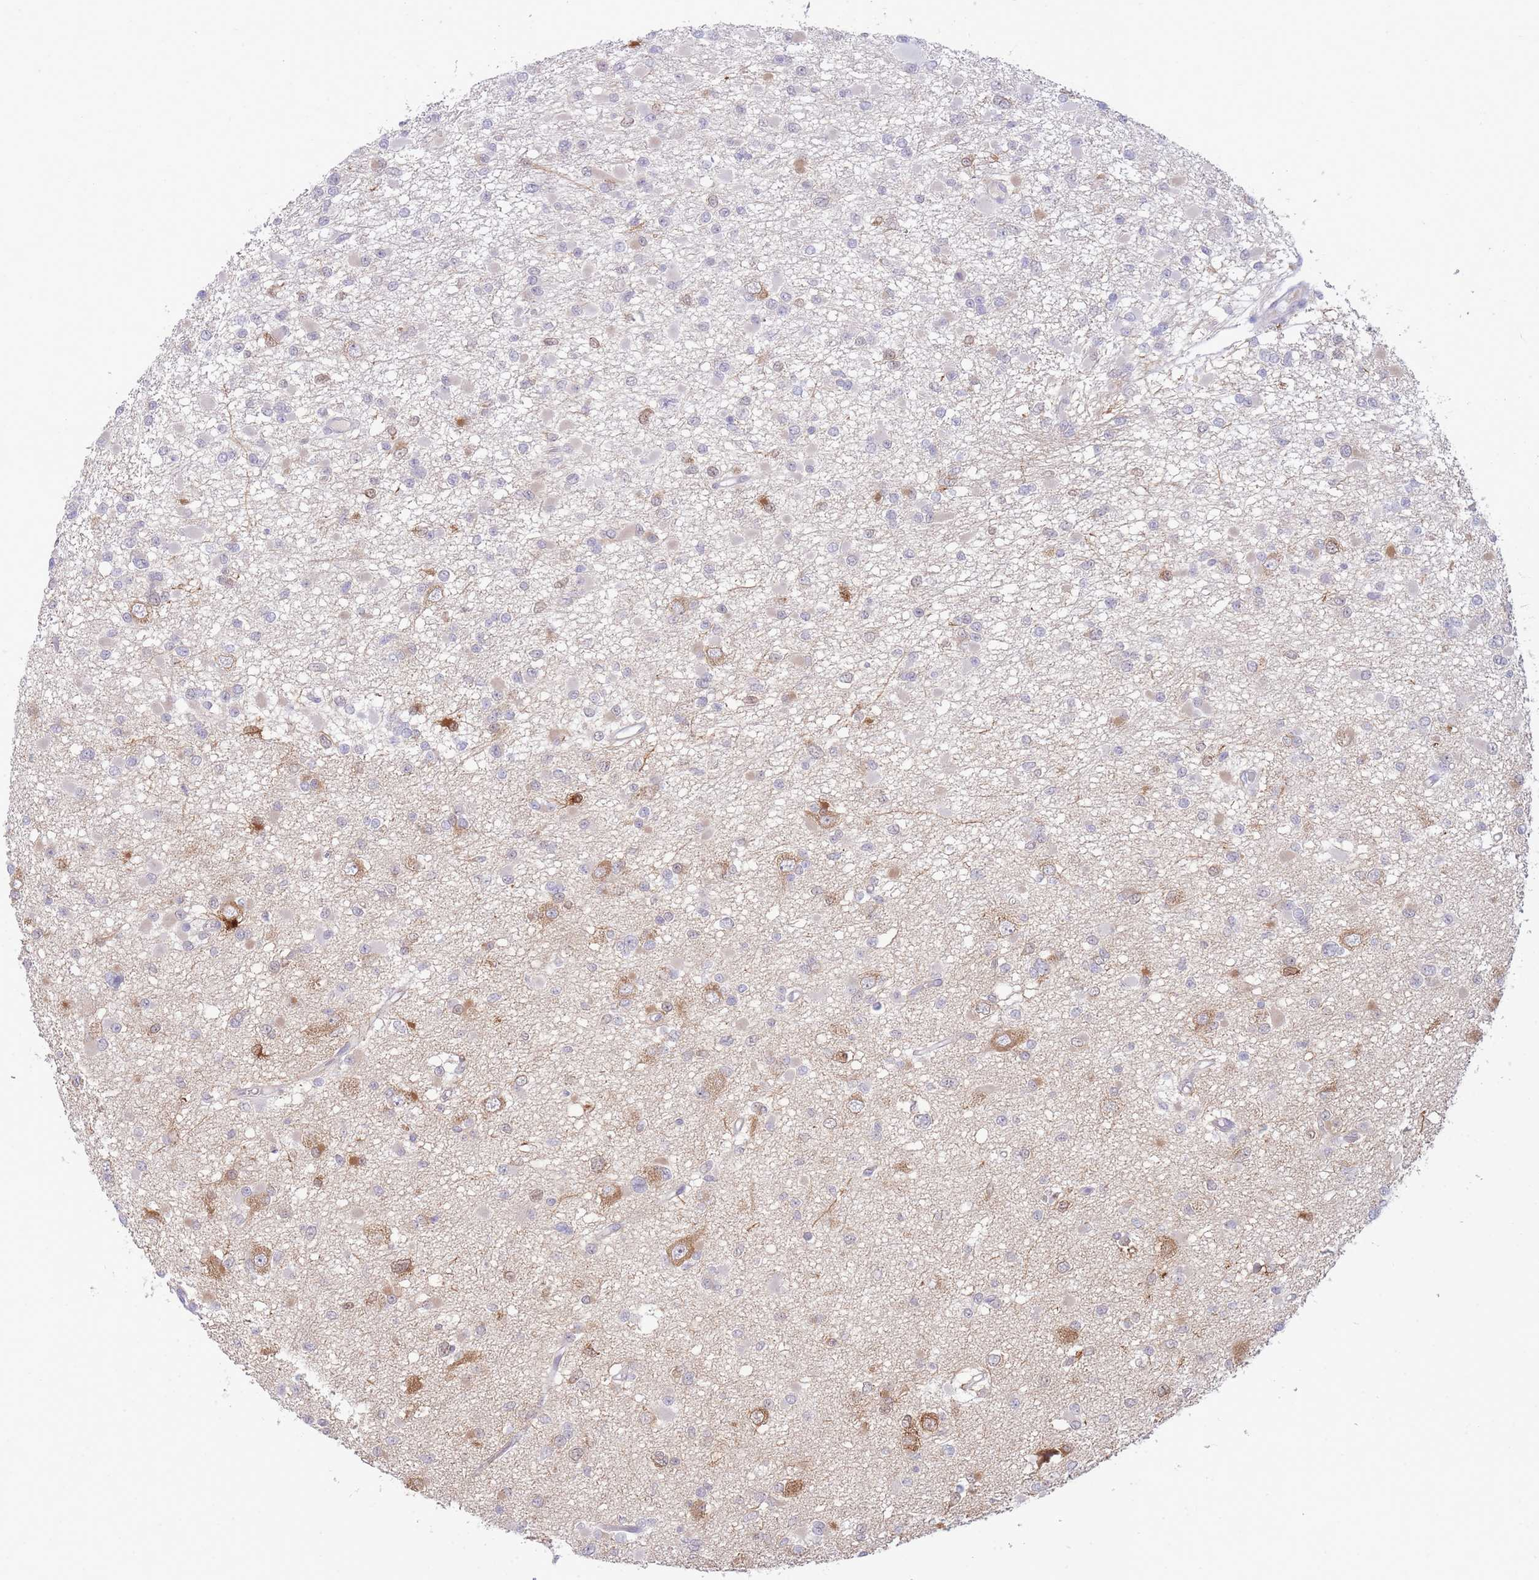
{"staining": {"intensity": "weak", "quantity": "<25%", "location": "cytoplasmic/membranous"}, "tissue": "glioma", "cell_type": "Tumor cells", "image_type": "cancer", "snomed": [{"axis": "morphology", "description": "Glioma, malignant, Low grade"}, {"axis": "topography", "description": "Brain"}], "caption": "There is no significant staining in tumor cells of malignant glioma (low-grade).", "gene": "FBXO46", "patient": {"sex": "female", "age": 22}}